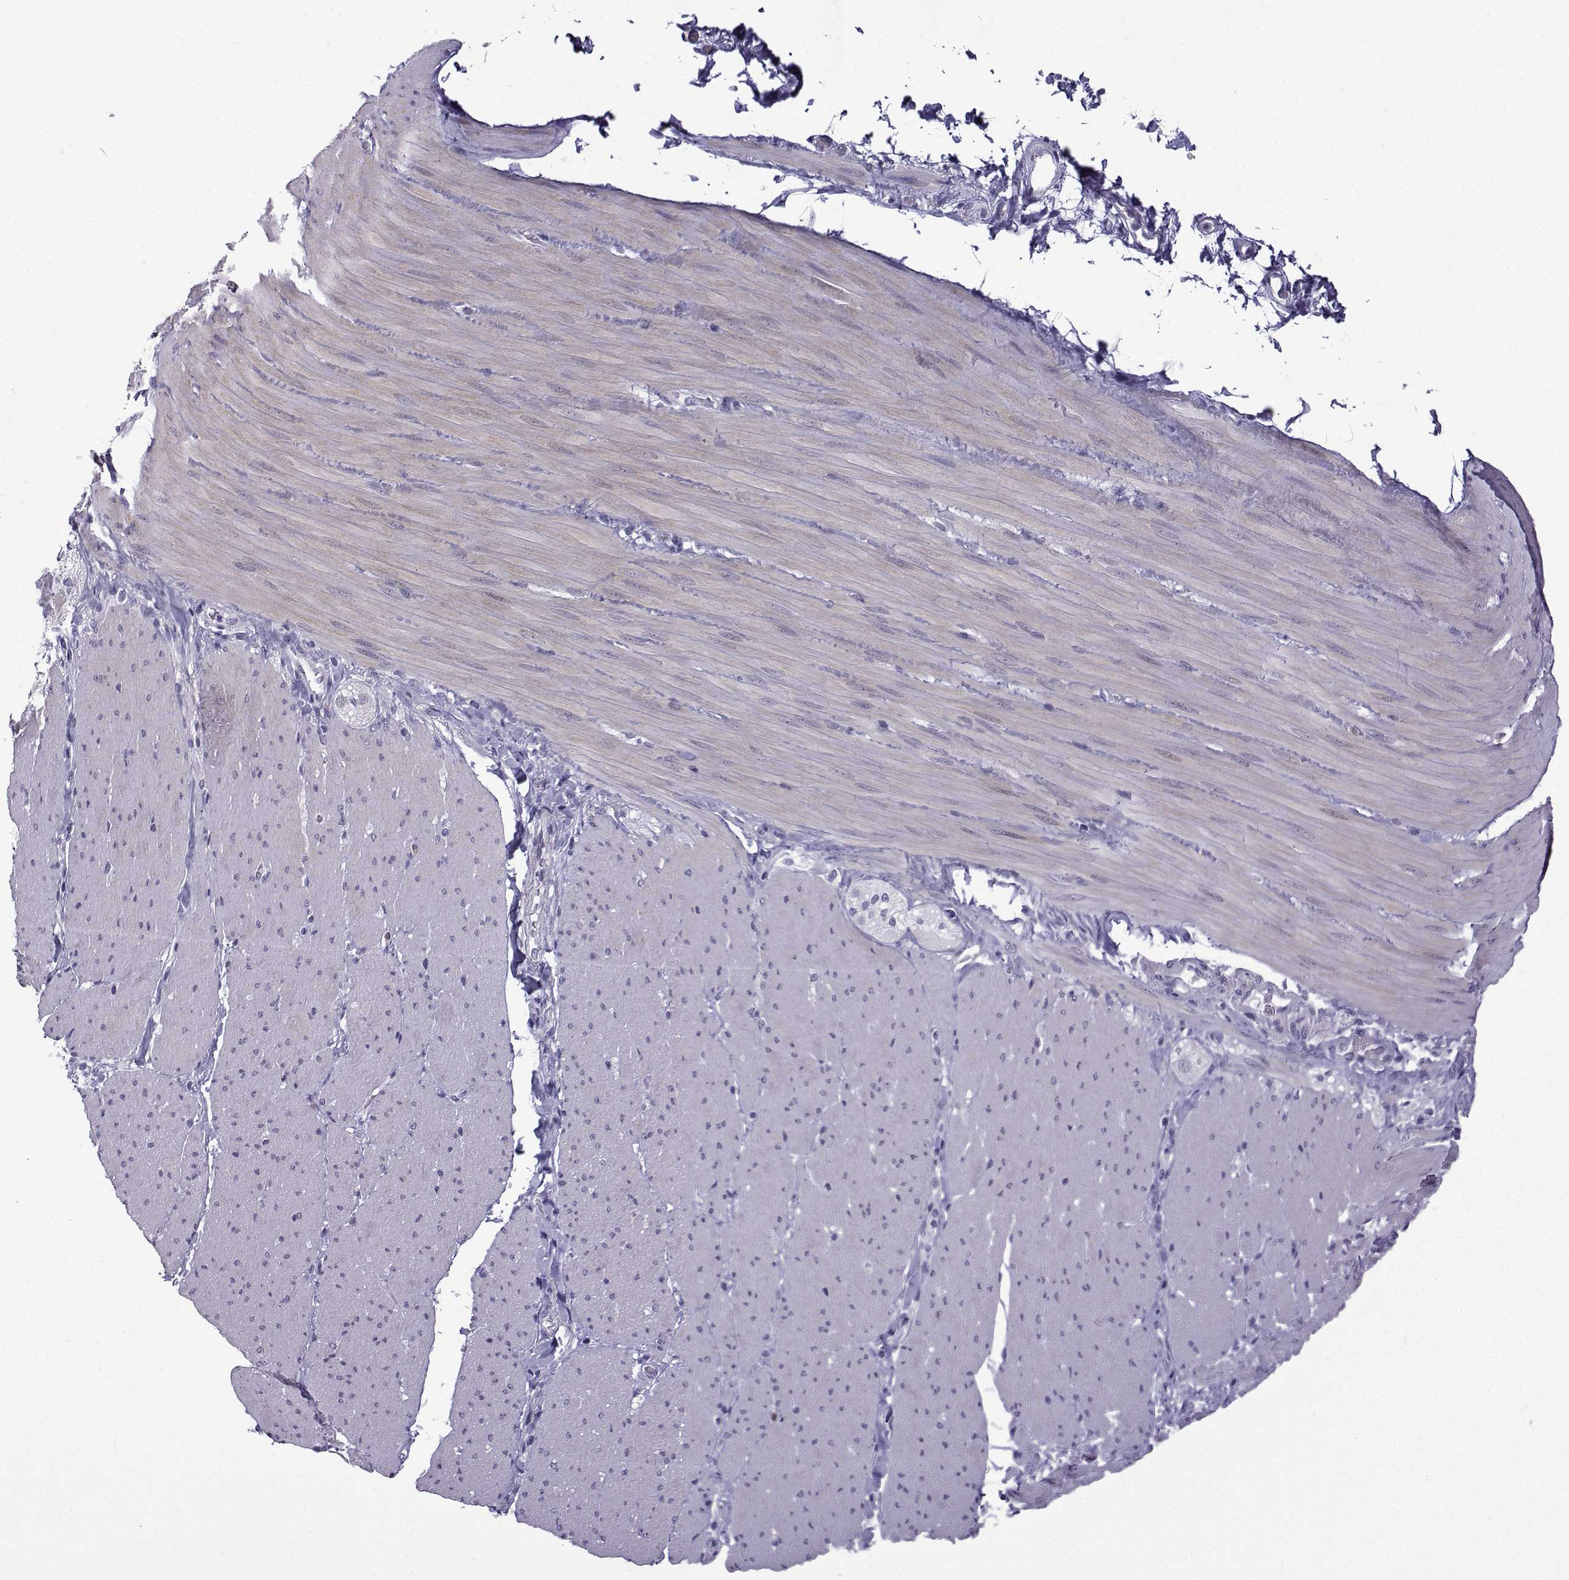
{"staining": {"intensity": "negative", "quantity": "none", "location": "none"}, "tissue": "adipose tissue", "cell_type": "Adipocytes", "image_type": "normal", "snomed": [{"axis": "morphology", "description": "Normal tissue, NOS"}, {"axis": "topography", "description": "Smooth muscle"}, {"axis": "topography", "description": "Duodenum"}, {"axis": "topography", "description": "Peripheral nerve tissue"}], "caption": "DAB immunohistochemical staining of normal human adipose tissue shows no significant positivity in adipocytes. Nuclei are stained in blue.", "gene": "HTR7", "patient": {"sex": "female", "age": 61}}